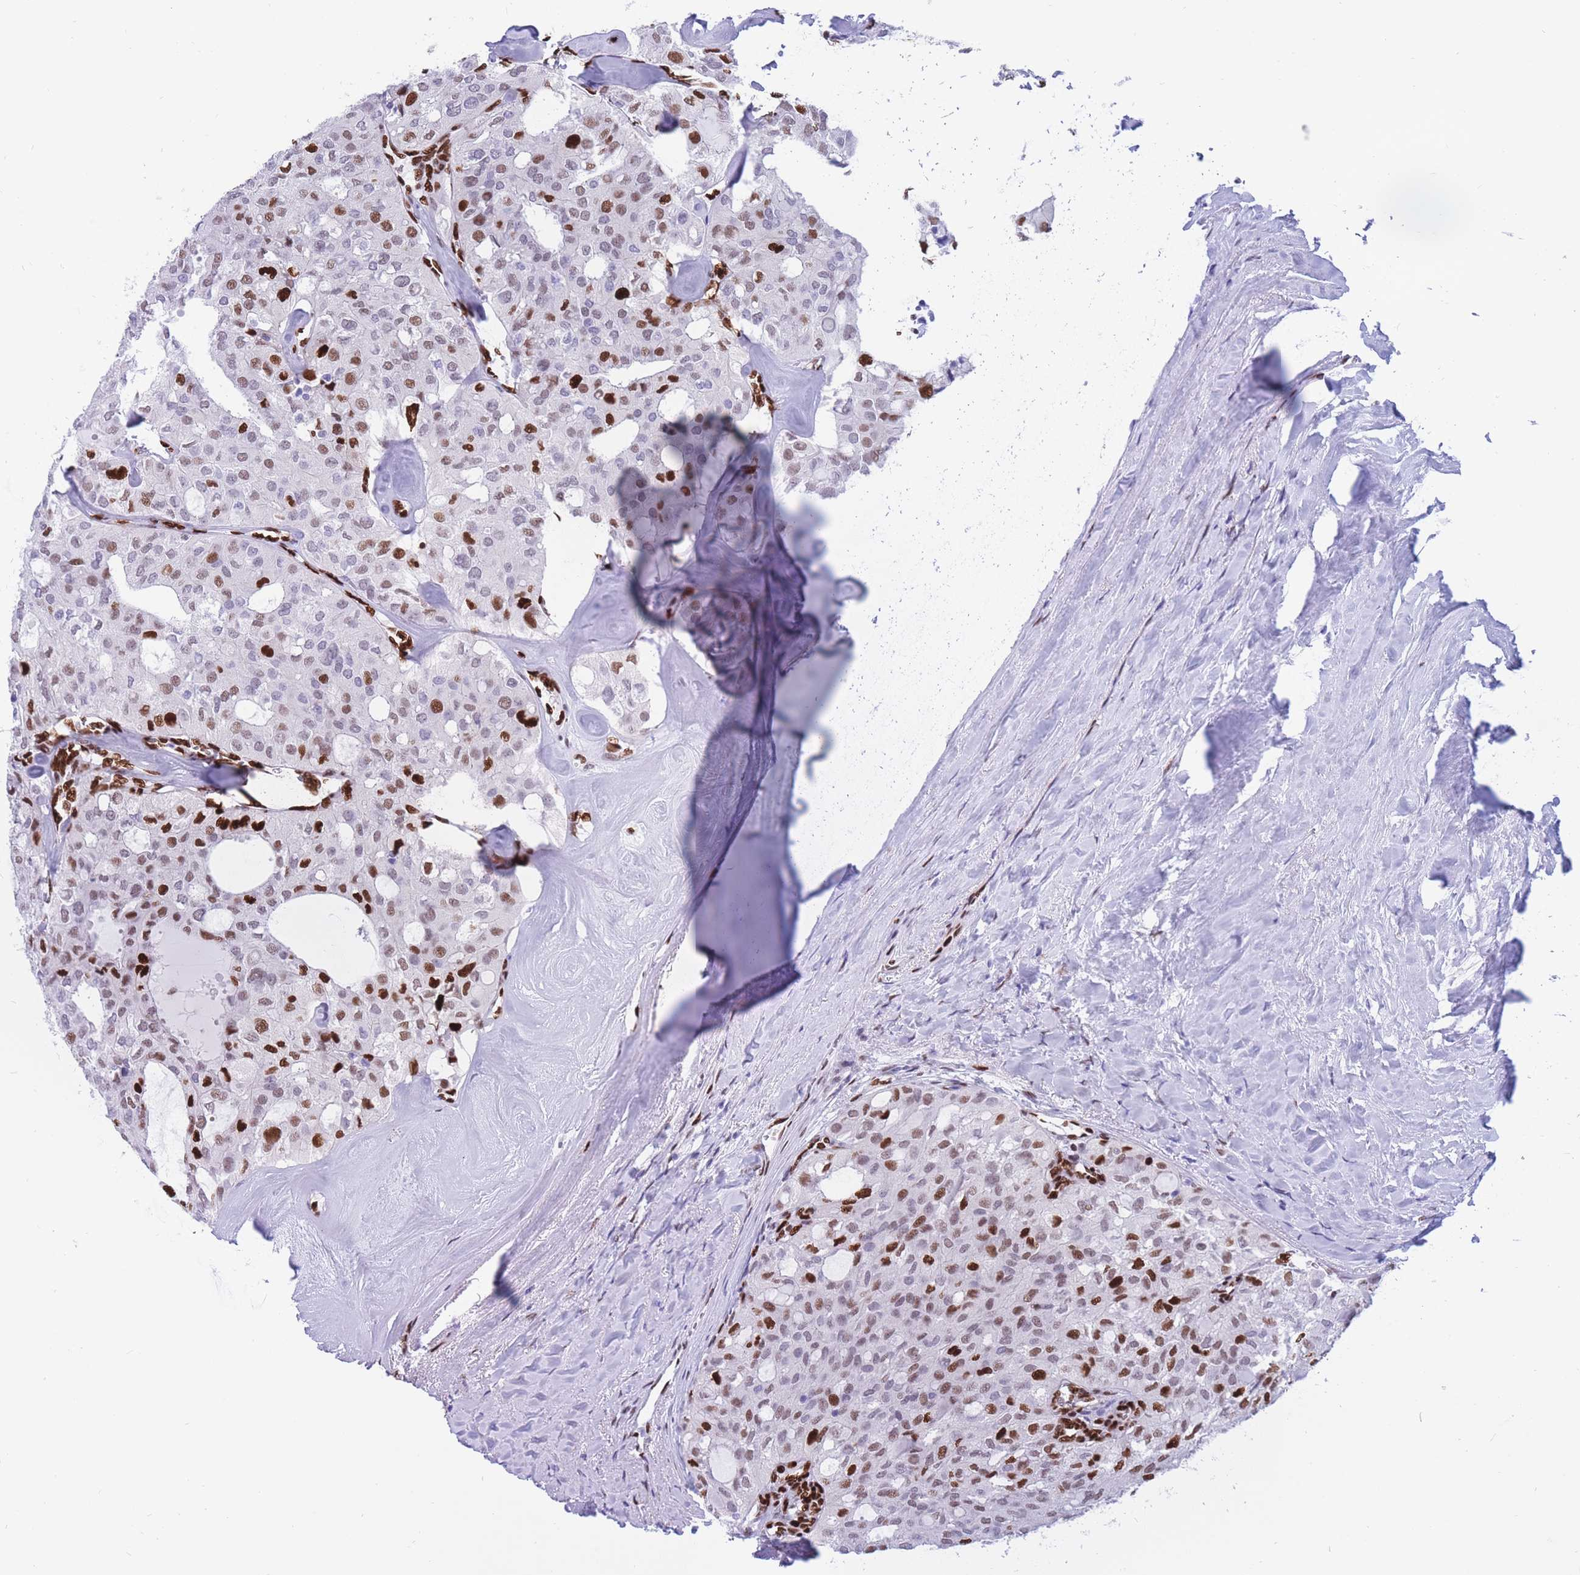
{"staining": {"intensity": "strong", "quantity": "<25%", "location": "nuclear"}, "tissue": "thyroid cancer", "cell_type": "Tumor cells", "image_type": "cancer", "snomed": [{"axis": "morphology", "description": "Follicular adenoma carcinoma, NOS"}, {"axis": "topography", "description": "Thyroid gland"}], "caption": "Brown immunohistochemical staining in human follicular adenoma carcinoma (thyroid) demonstrates strong nuclear staining in about <25% of tumor cells.", "gene": "NASP", "patient": {"sex": "male", "age": 75}}